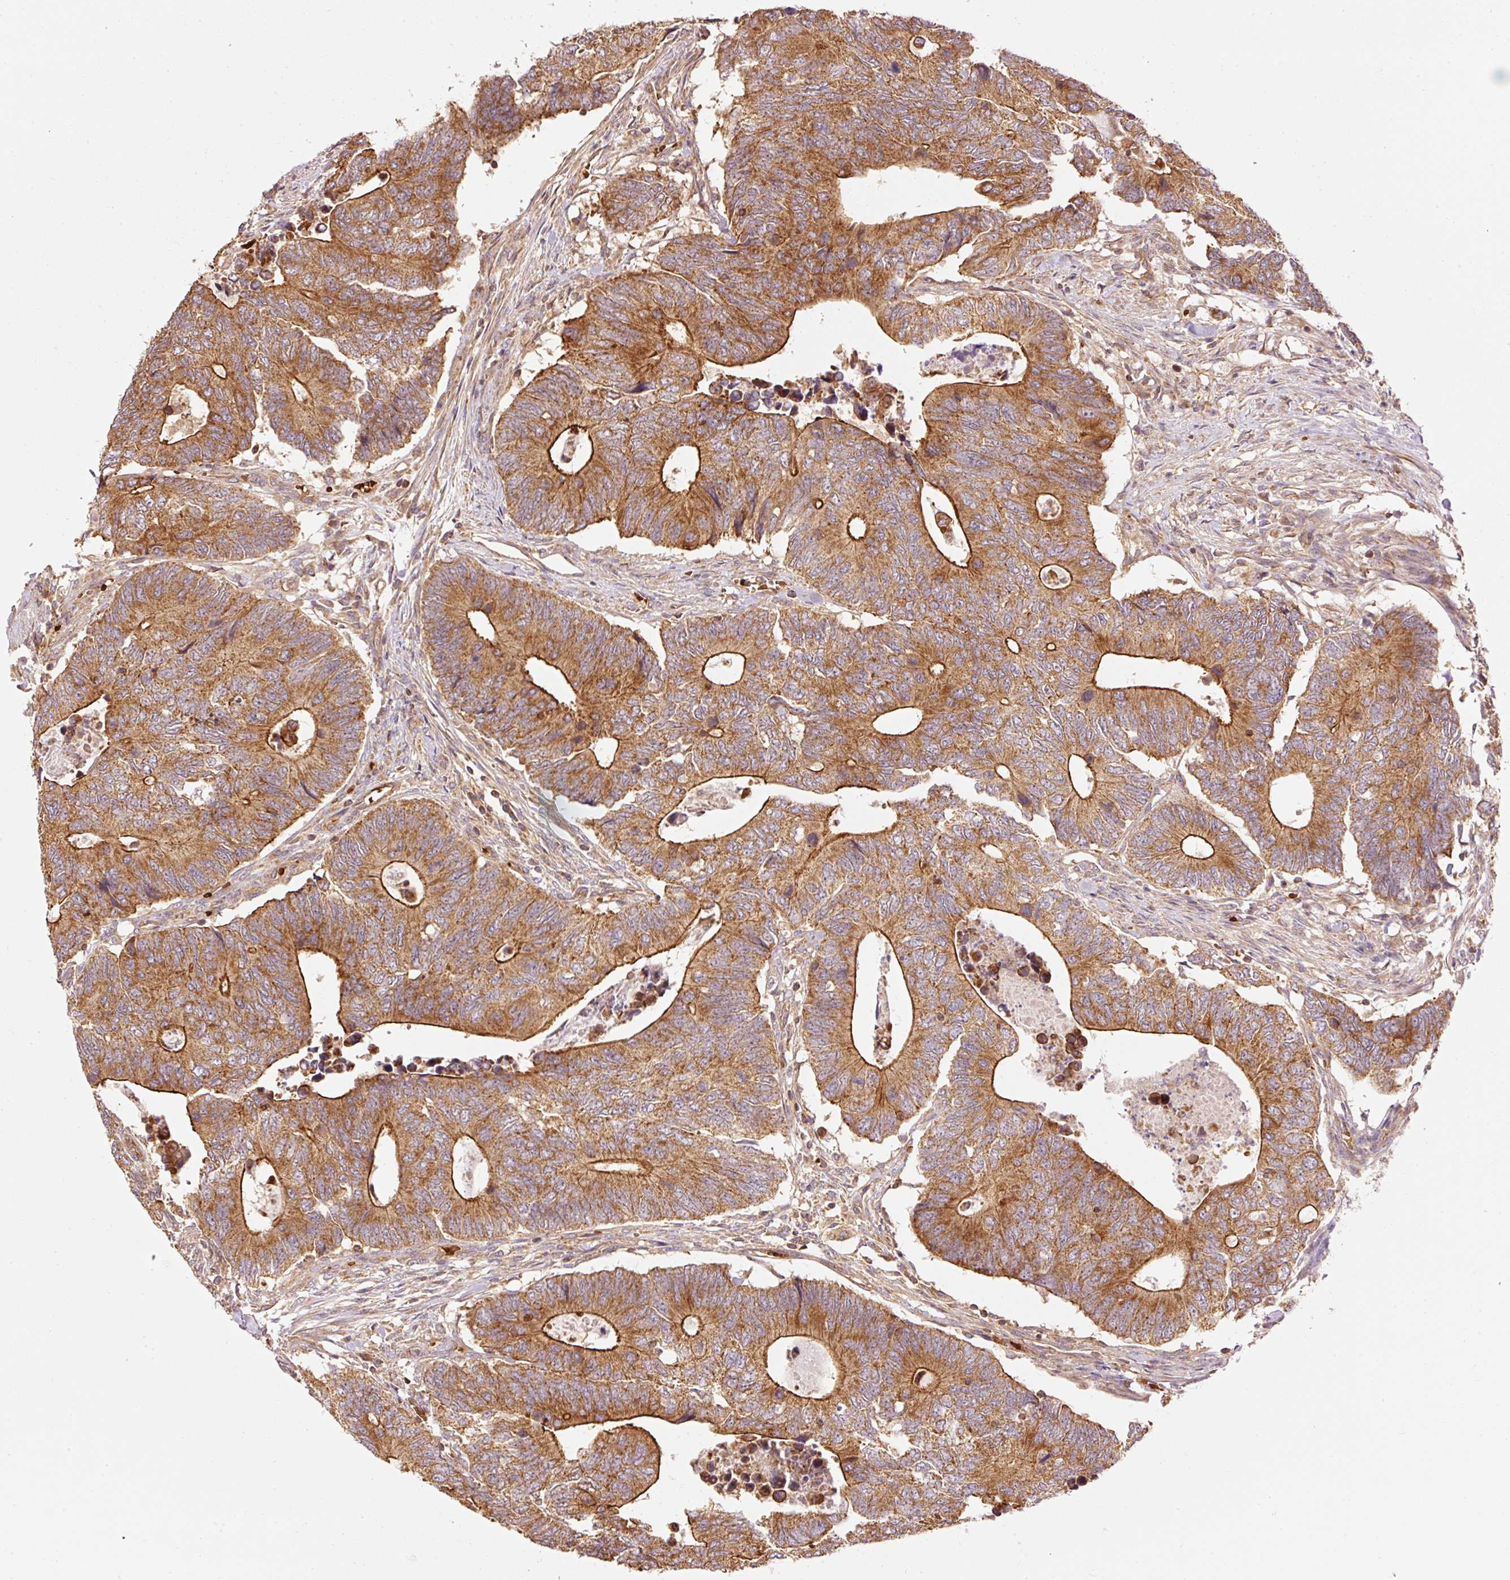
{"staining": {"intensity": "strong", "quantity": ">75%", "location": "cytoplasmic/membranous"}, "tissue": "colorectal cancer", "cell_type": "Tumor cells", "image_type": "cancer", "snomed": [{"axis": "morphology", "description": "Adenocarcinoma, NOS"}, {"axis": "topography", "description": "Colon"}], "caption": "This photomicrograph demonstrates IHC staining of colorectal cancer (adenocarcinoma), with high strong cytoplasmic/membranous positivity in about >75% of tumor cells.", "gene": "ADCY4", "patient": {"sex": "male", "age": 87}}